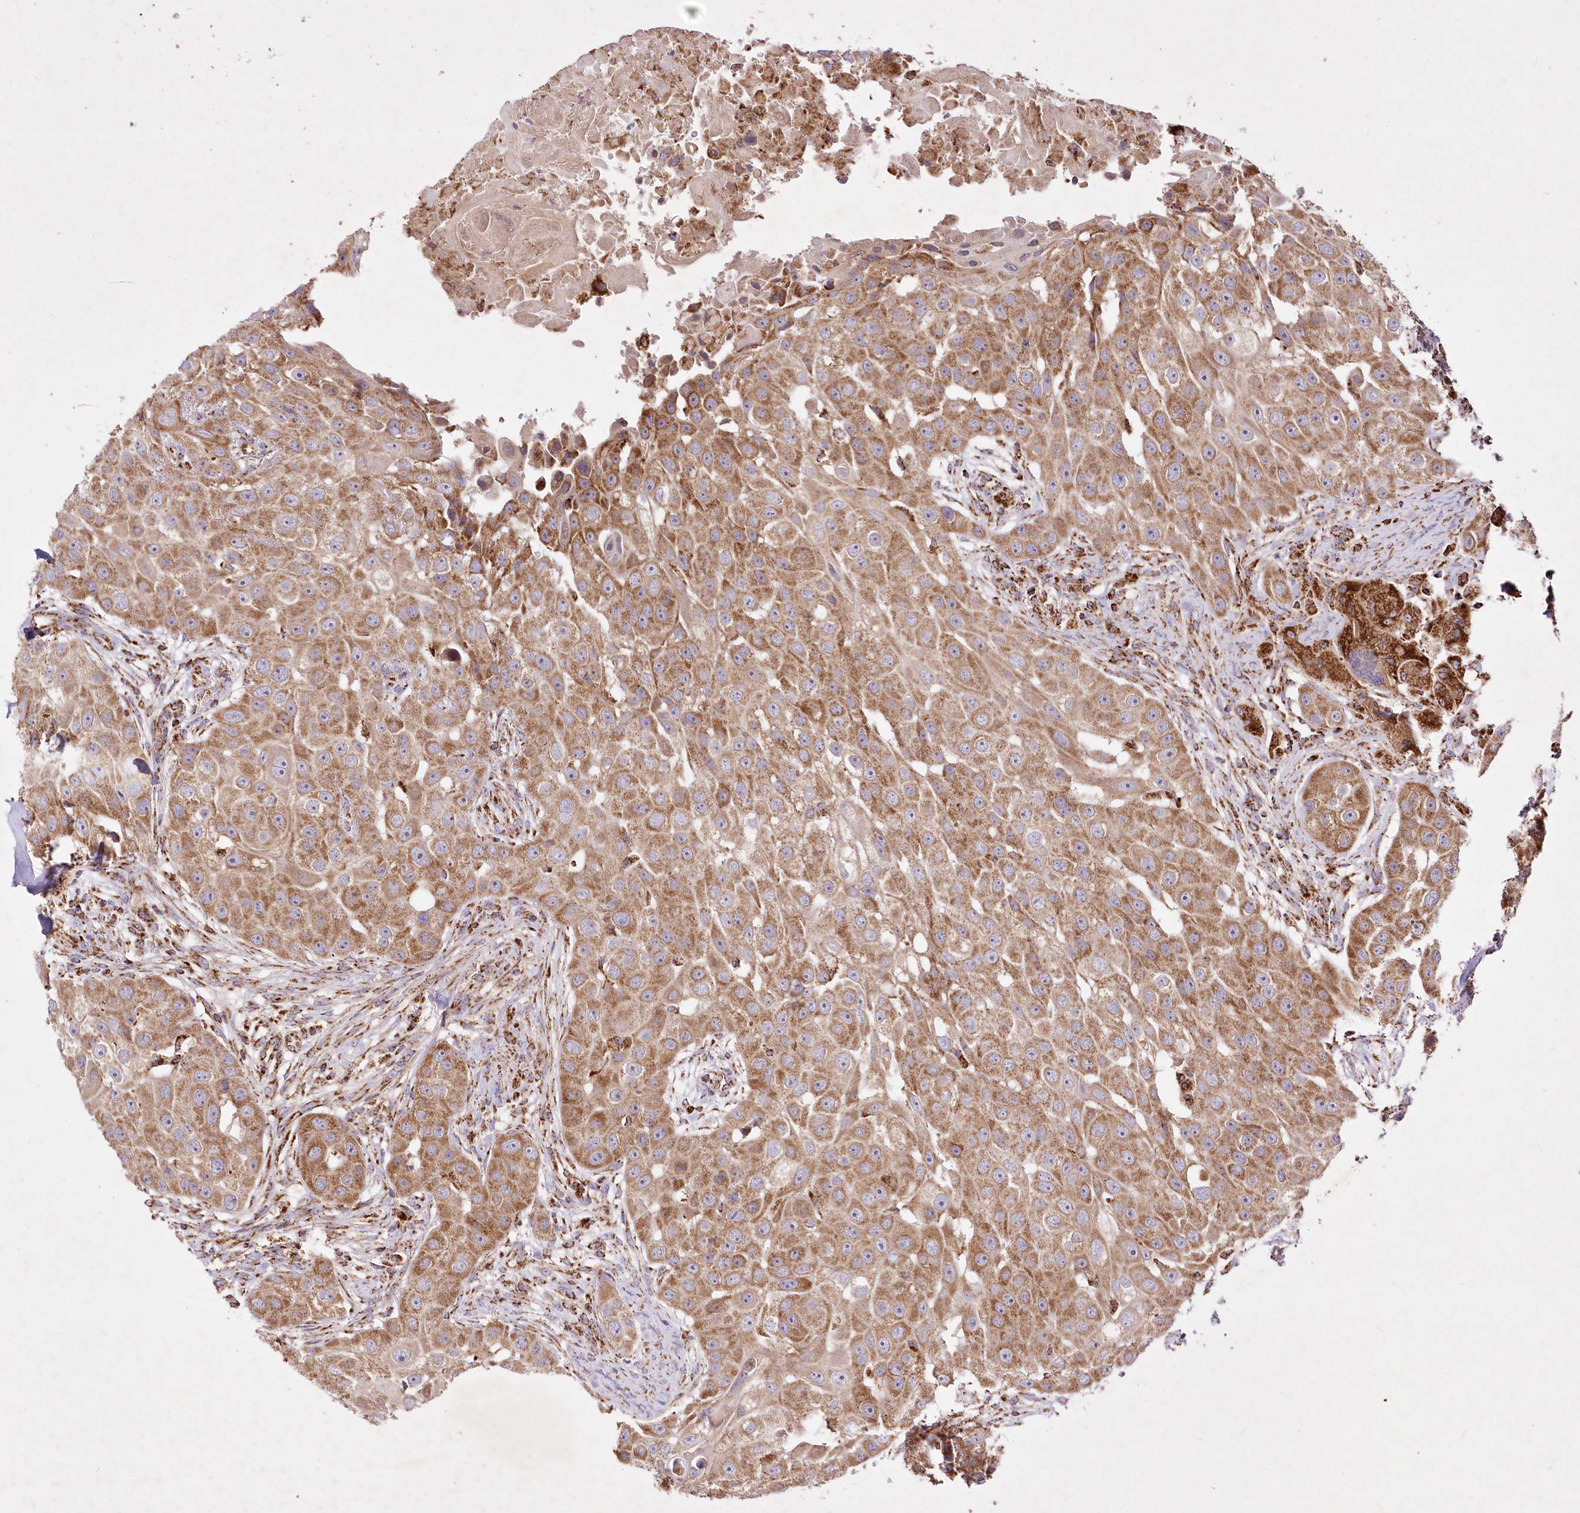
{"staining": {"intensity": "moderate", "quantity": ">75%", "location": "cytoplasmic/membranous"}, "tissue": "head and neck cancer", "cell_type": "Tumor cells", "image_type": "cancer", "snomed": [{"axis": "morphology", "description": "Normal tissue, NOS"}, {"axis": "morphology", "description": "Squamous cell carcinoma, NOS"}, {"axis": "topography", "description": "Skeletal muscle"}, {"axis": "topography", "description": "Head-Neck"}], "caption": "An image of squamous cell carcinoma (head and neck) stained for a protein reveals moderate cytoplasmic/membranous brown staining in tumor cells. (DAB (3,3'-diaminobenzidine) IHC, brown staining for protein, blue staining for nuclei).", "gene": "ASNSD1", "patient": {"sex": "male", "age": 51}}